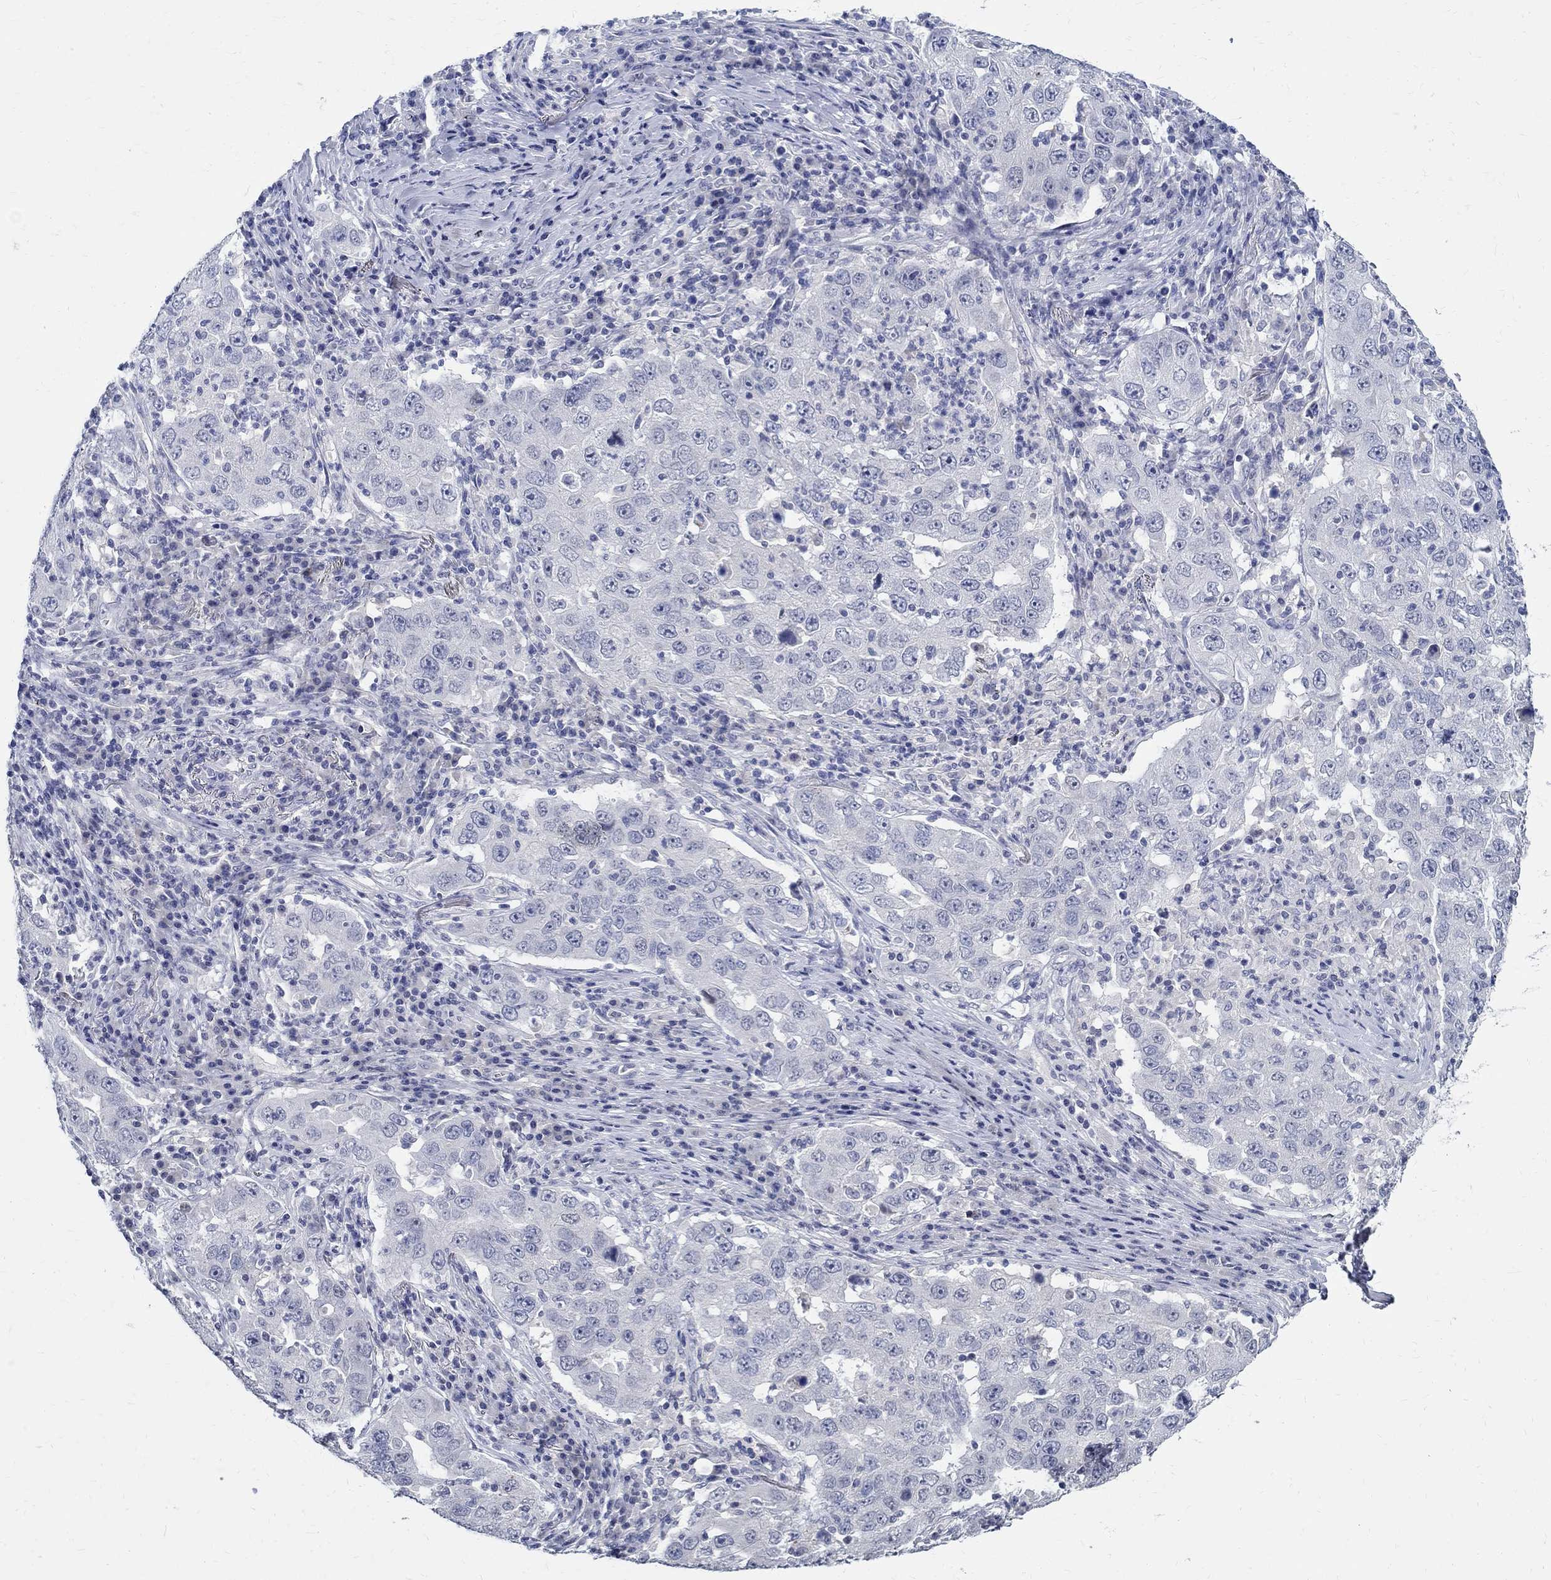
{"staining": {"intensity": "negative", "quantity": "none", "location": "none"}, "tissue": "lung cancer", "cell_type": "Tumor cells", "image_type": "cancer", "snomed": [{"axis": "morphology", "description": "Adenocarcinoma, NOS"}, {"axis": "topography", "description": "Lung"}], "caption": "Immunohistochemistry (IHC) image of neoplastic tissue: human lung cancer (adenocarcinoma) stained with DAB displays no significant protein staining in tumor cells. The staining was performed using DAB to visualize the protein expression in brown, while the nuclei were stained in blue with hematoxylin (Magnification: 20x).", "gene": "CETN1", "patient": {"sex": "male", "age": 73}}